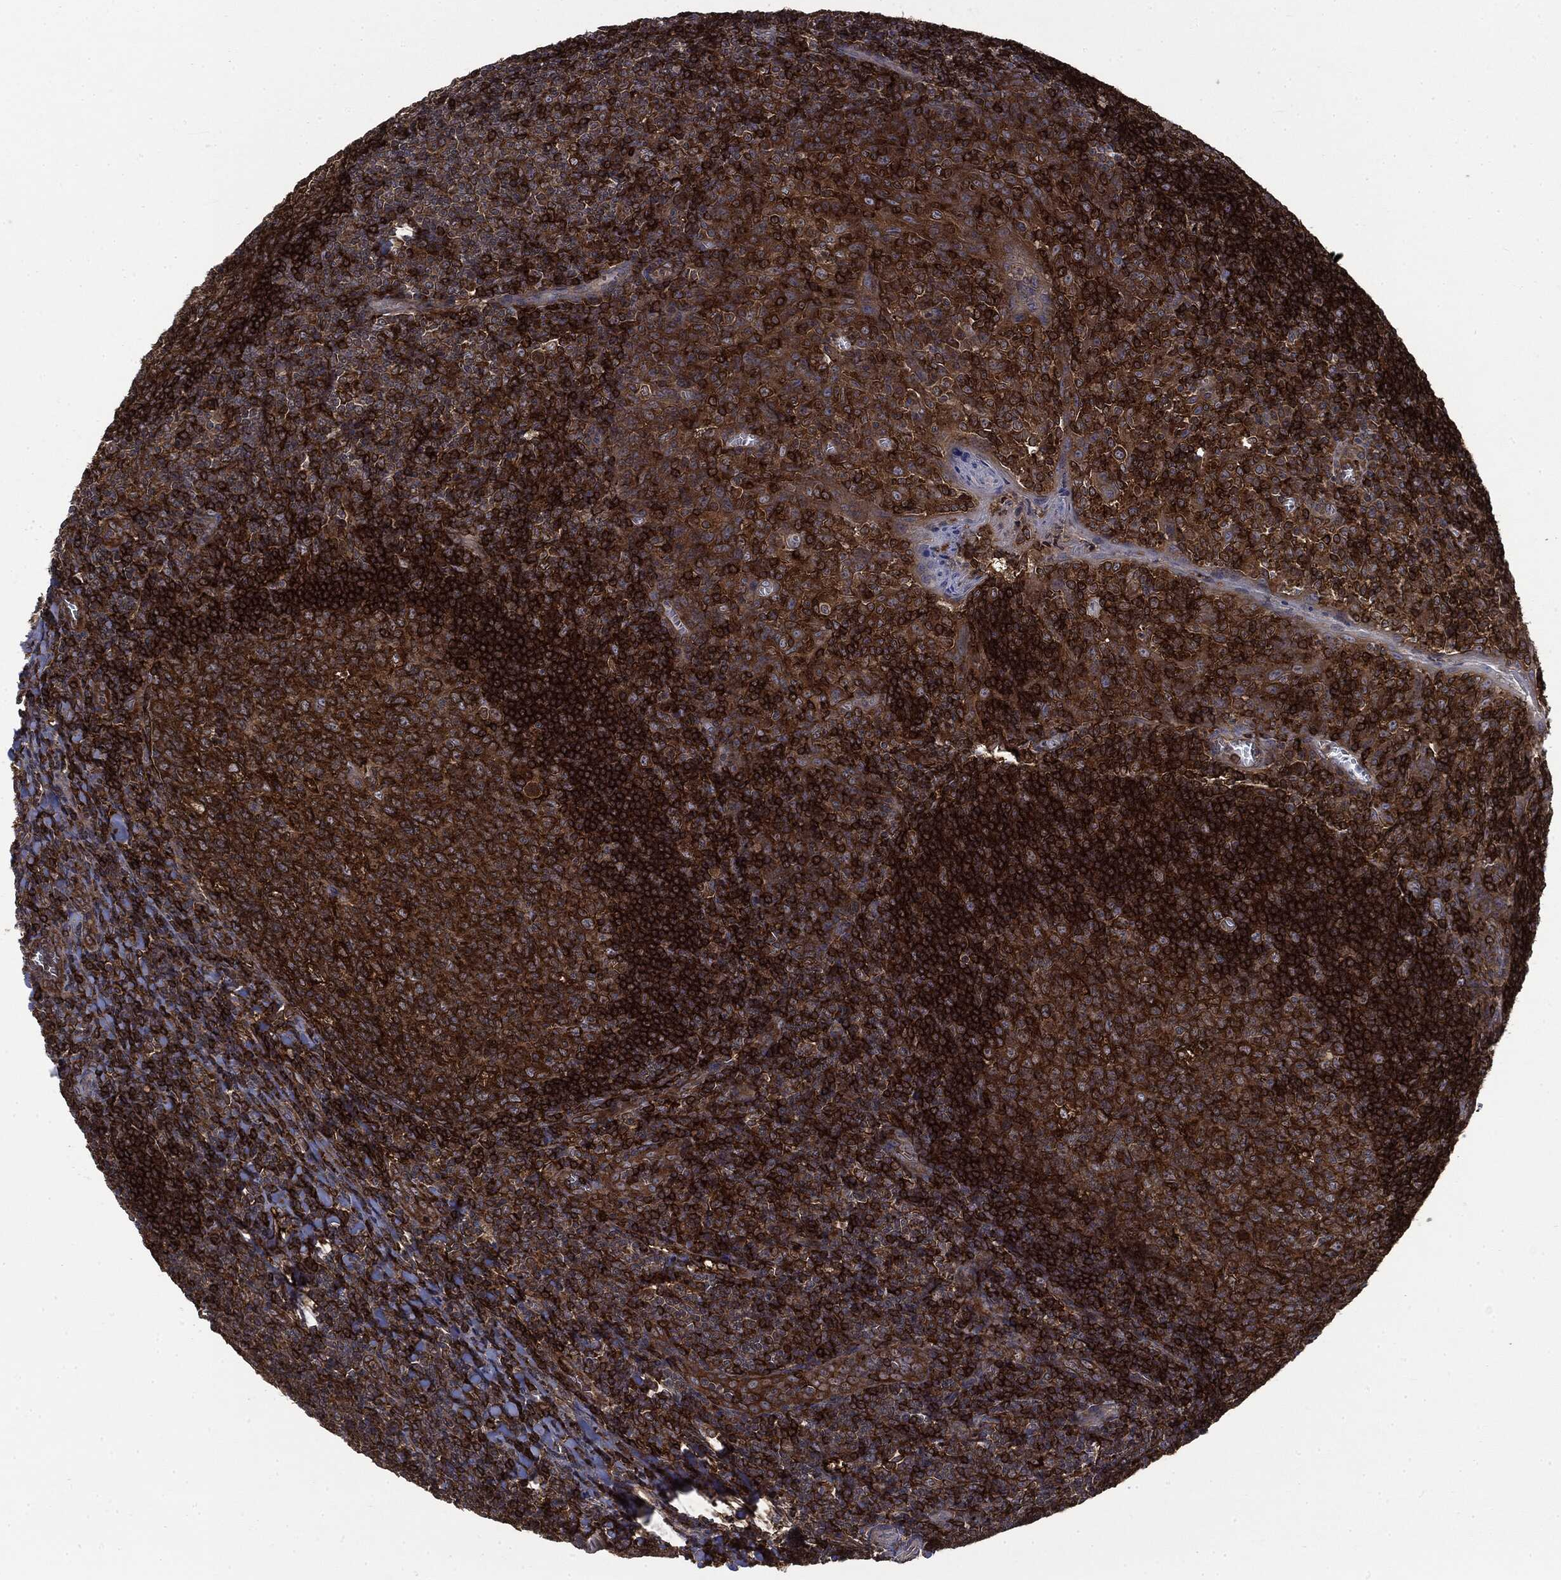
{"staining": {"intensity": "strong", "quantity": ">75%", "location": "cytoplasmic/membranous"}, "tissue": "tonsil", "cell_type": "Germinal center cells", "image_type": "normal", "snomed": [{"axis": "morphology", "description": "Normal tissue, NOS"}, {"axis": "topography", "description": "Tonsil"}], "caption": "A high amount of strong cytoplasmic/membranous expression is present in about >75% of germinal center cells in normal tonsil. (DAB IHC, brown staining for protein, blue staining for nuclei).", "gene": "SNX5", "patient": {"sex": "male", "age": 20}}